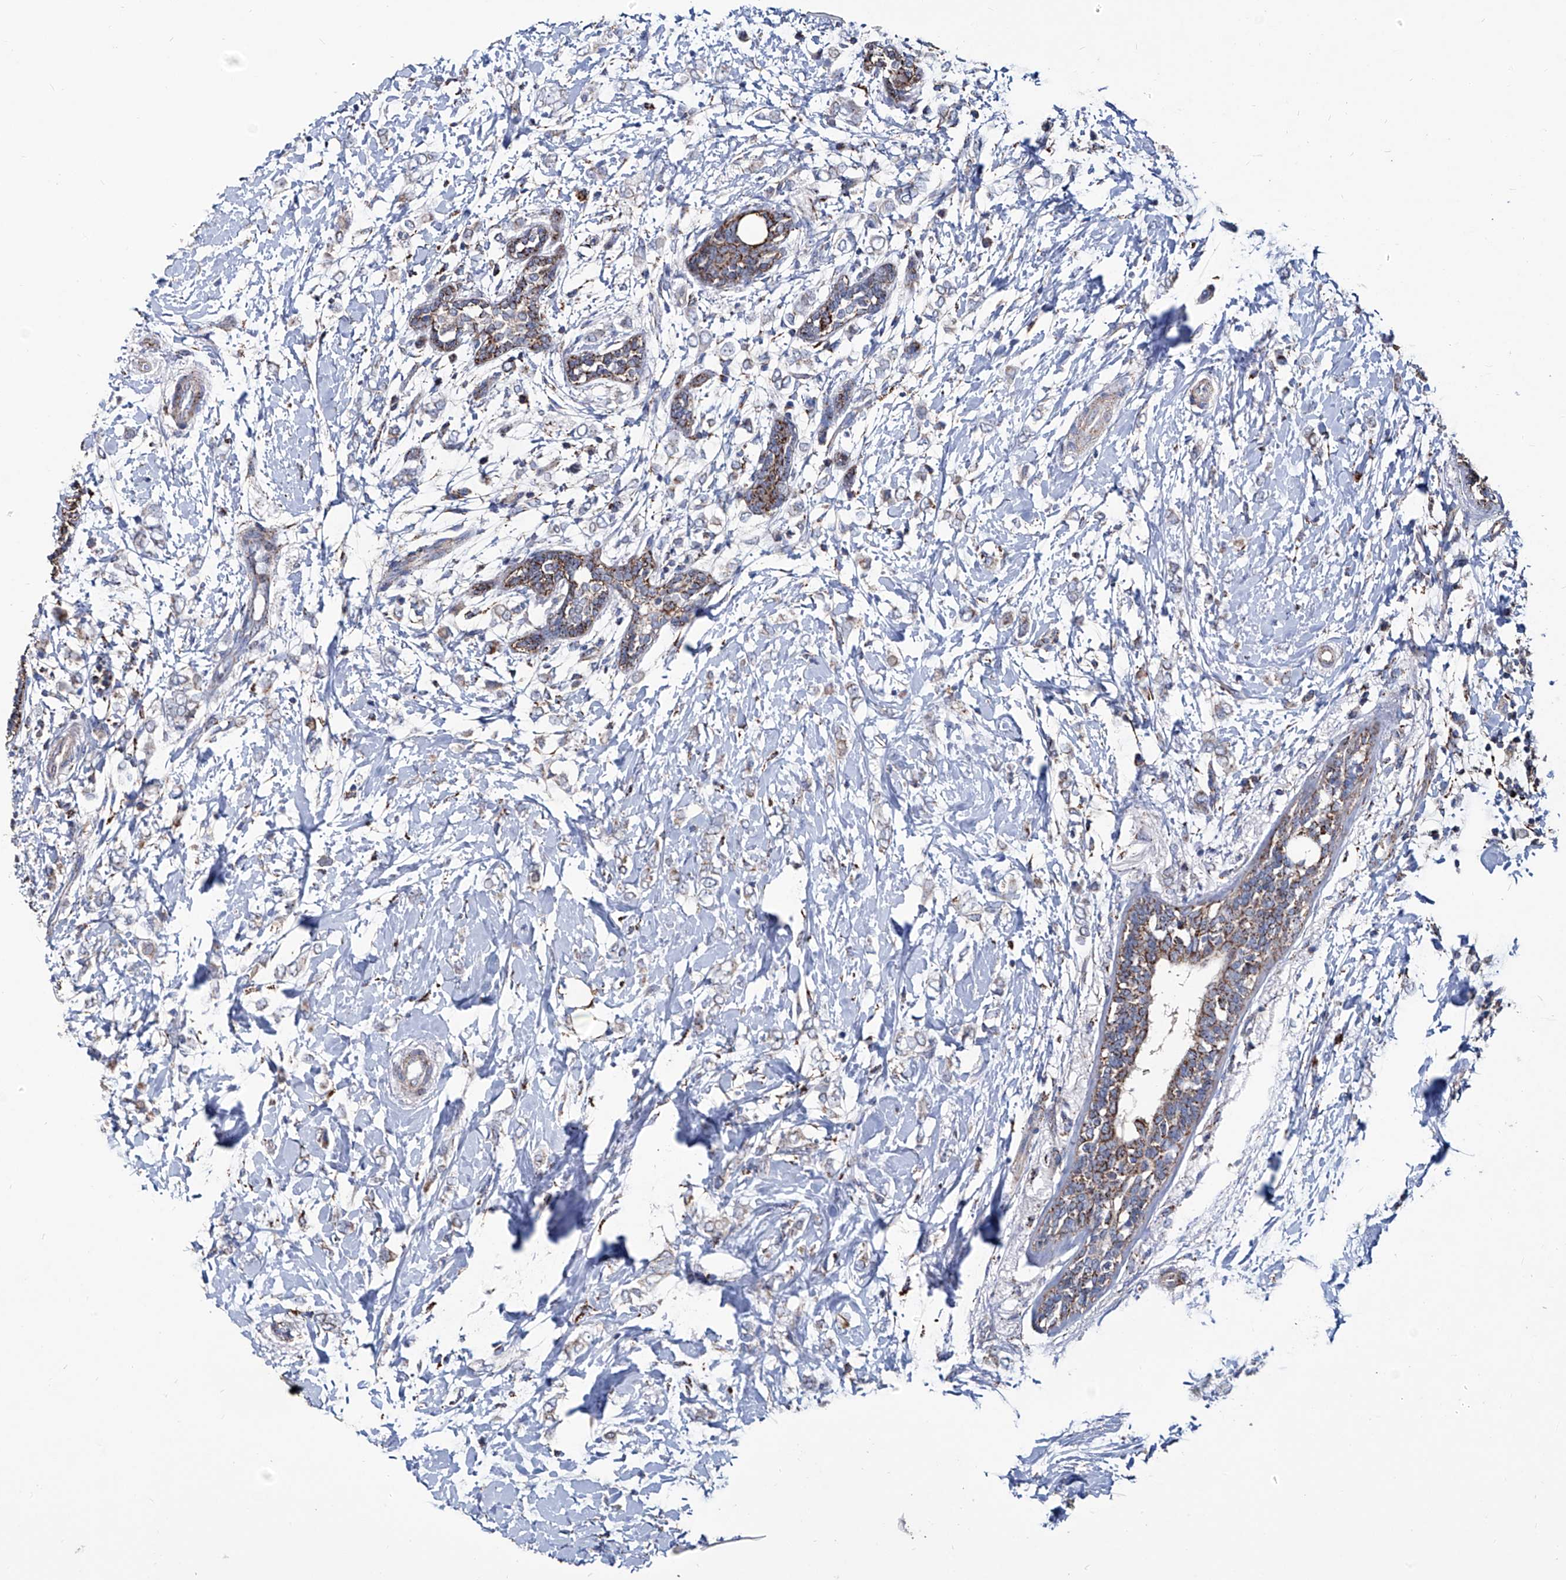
{"staining": {"intensity": "weak", "quantity": "<25%", "location": "cytoplasmic/membranous"}, "tissue": "breast cancer", "cell_type": "Tumor cells", "image_type": "cancer", "snomed": [{"axis": "morphology", "description": "Normal tissue, NOS"}, {"axis": "morphology", "description": "Lobular carcinoma"}, {"axis": "topography", "description": "Breast"}], "caption": "DAB (3,3'-diaminobenzidine) immunohistochemical staining of human breast cancer (lobular carcinoma) exhibits no significant expression in tumor cells.", "gene": "NHS", "patient": {"sex": "female", "age": 47}}